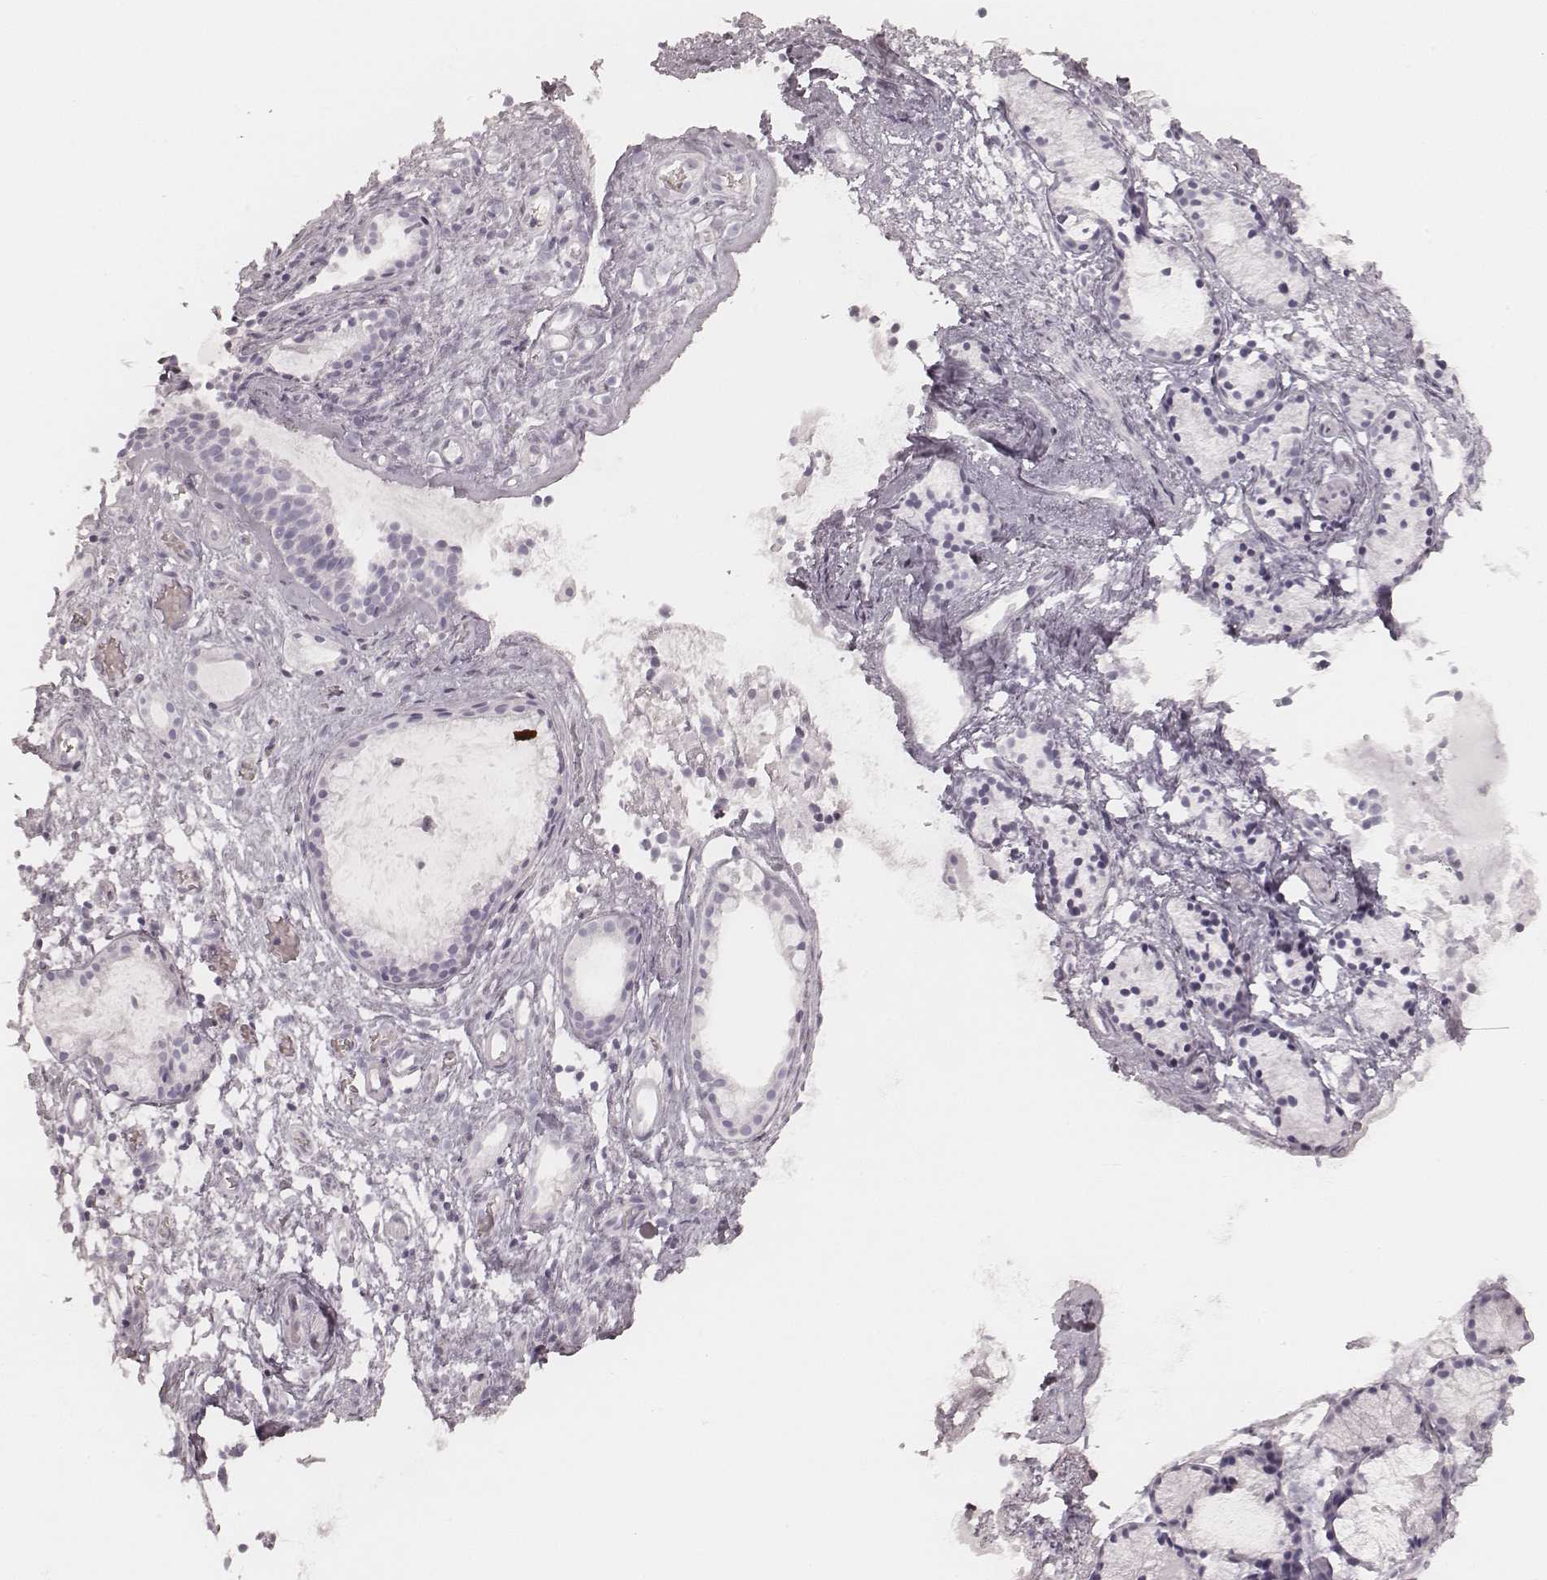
{"staining": {"intensity": "negative", "quantity": "none", "location": "none"}, "tissue": "nasopharynx", "cell_type": "Respiratory epithelial cells", "image_type": "normal", "snomed": [{"axis": "morphology", "description": "Normal tissue, NOS"}, {"axis": "topography", "description": "Nasopharynx"}], "caption": "A high-resolution micrograph shows immunohistochemistry staining of unremarkable nasopharynx, which reveals no significant staining in respiratory epithelial cells. (DAB (3,3'-diaminobenzidine) immunohistochemistry visualized using brightfield microscopy, high magnification).", "gene": "KRT72", "patient": {"sex": "male", "age": 31}}